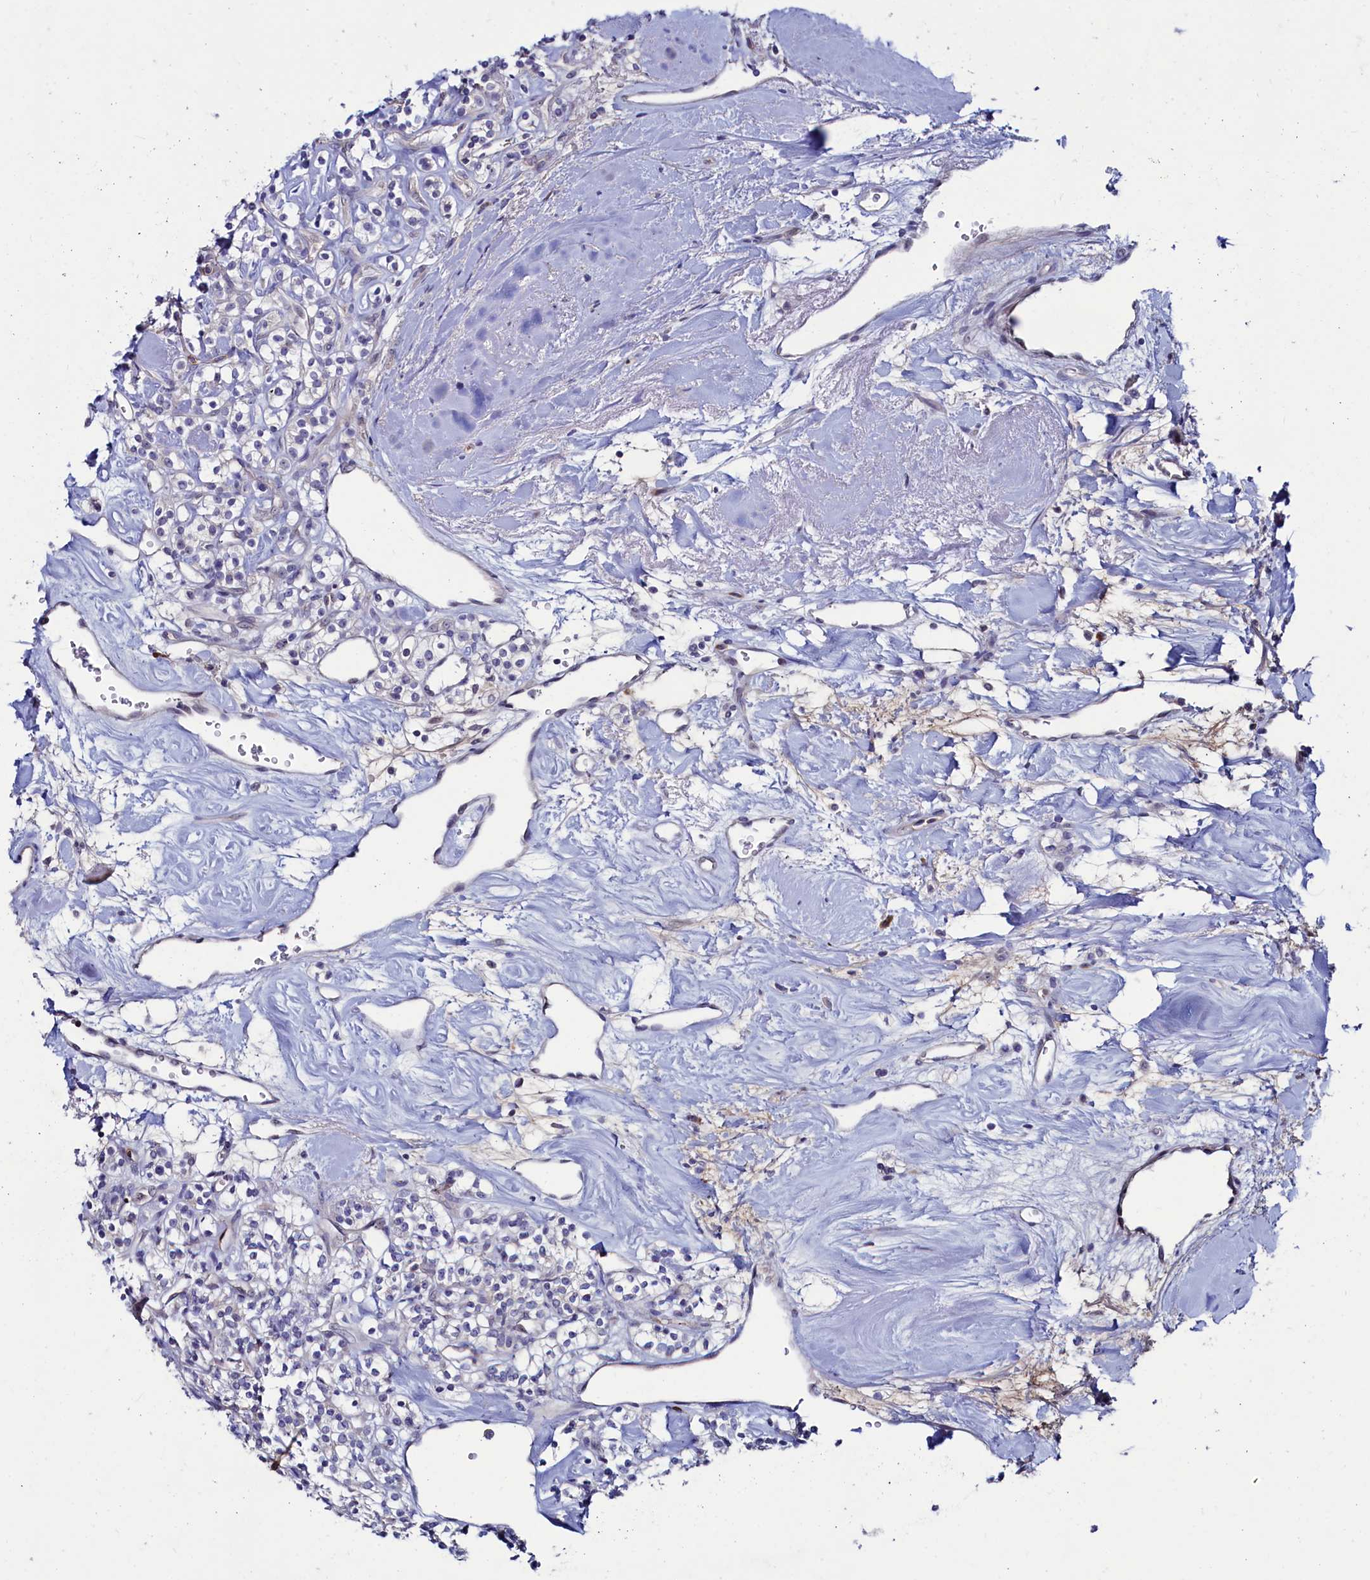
{"staining": {"intensity": "negative", "quantity": "none", "location": "none"}, "tissue": "renal cancer", "cell_type": "Tumor cells", "image_type": "cancer", "snomed": [{"axis": "morphology", "description": "Adenocarcinoma, NOS"}, {"axis": "topography", "description": "Kidney"}], "caption": "DAB immunohistochemical staining of renal adenocarcinoma exhibits no significant positivity in tumor cells. (IHC, brightfield microscopy, high magnification).", "gene": "ASTE1", "patient": {"sex": "male", "age": 77}}